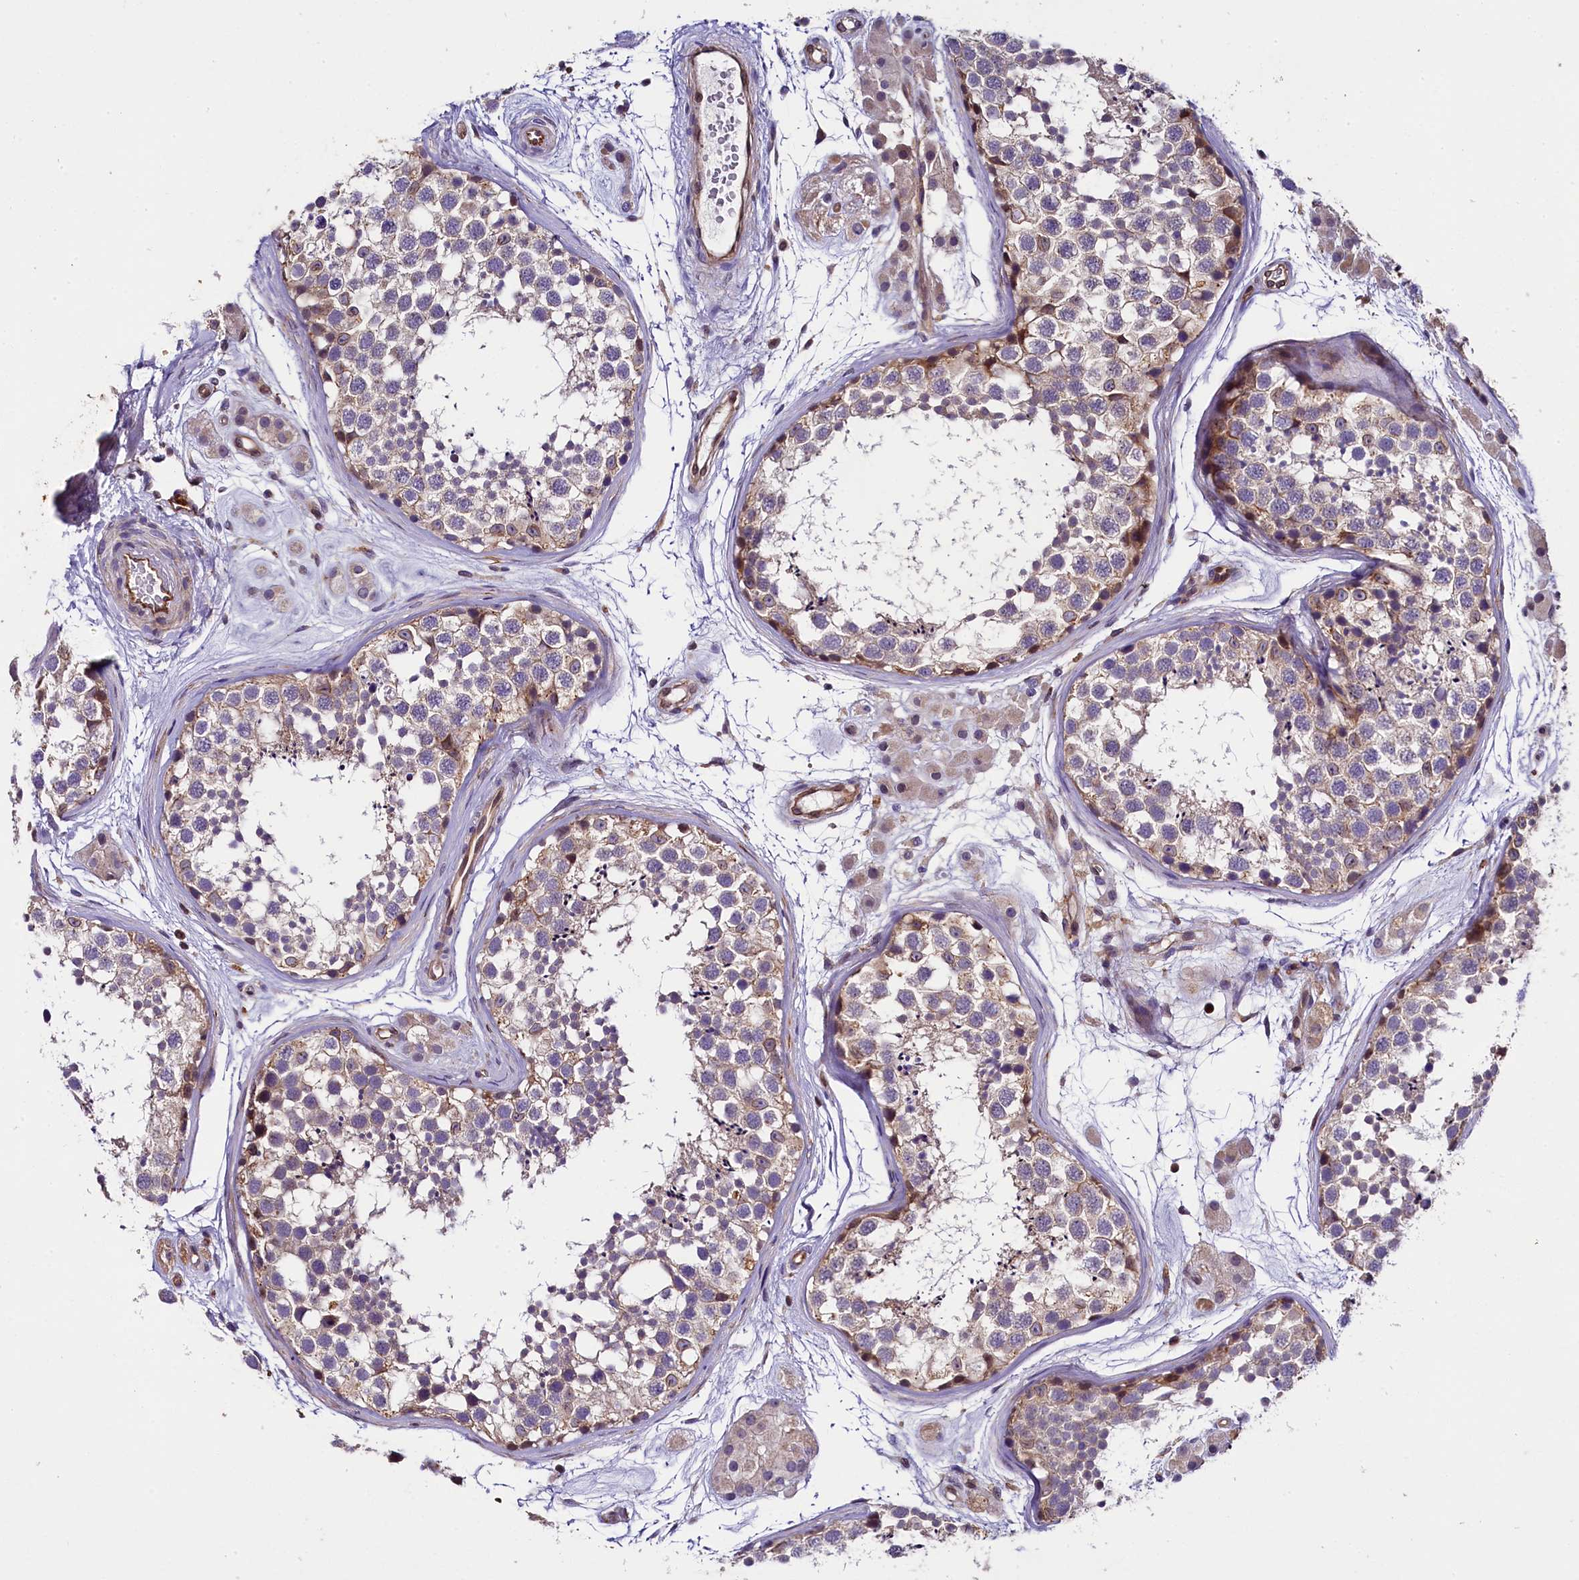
{"staining": {"intensity": "moderate", "quantity": "<25%", "location": "cytoplasmic/membranous"}, "tissue": "testis", "cell_type": "Cells in seminiferous ducts", "image_type": "normal", "snomed": [{"axis": "morphology", "description": "Normal tissue, NOS"}, {"axis": "topography", "description": "Testis"}], "caption": "Protein analysis of unremarkable testis reveals moderate cytoplasmic/membranous expression in about <25% of cells in seminiferous ducts.", "gene": "SP4", "patient": {"sex": "male", "age": 56}}